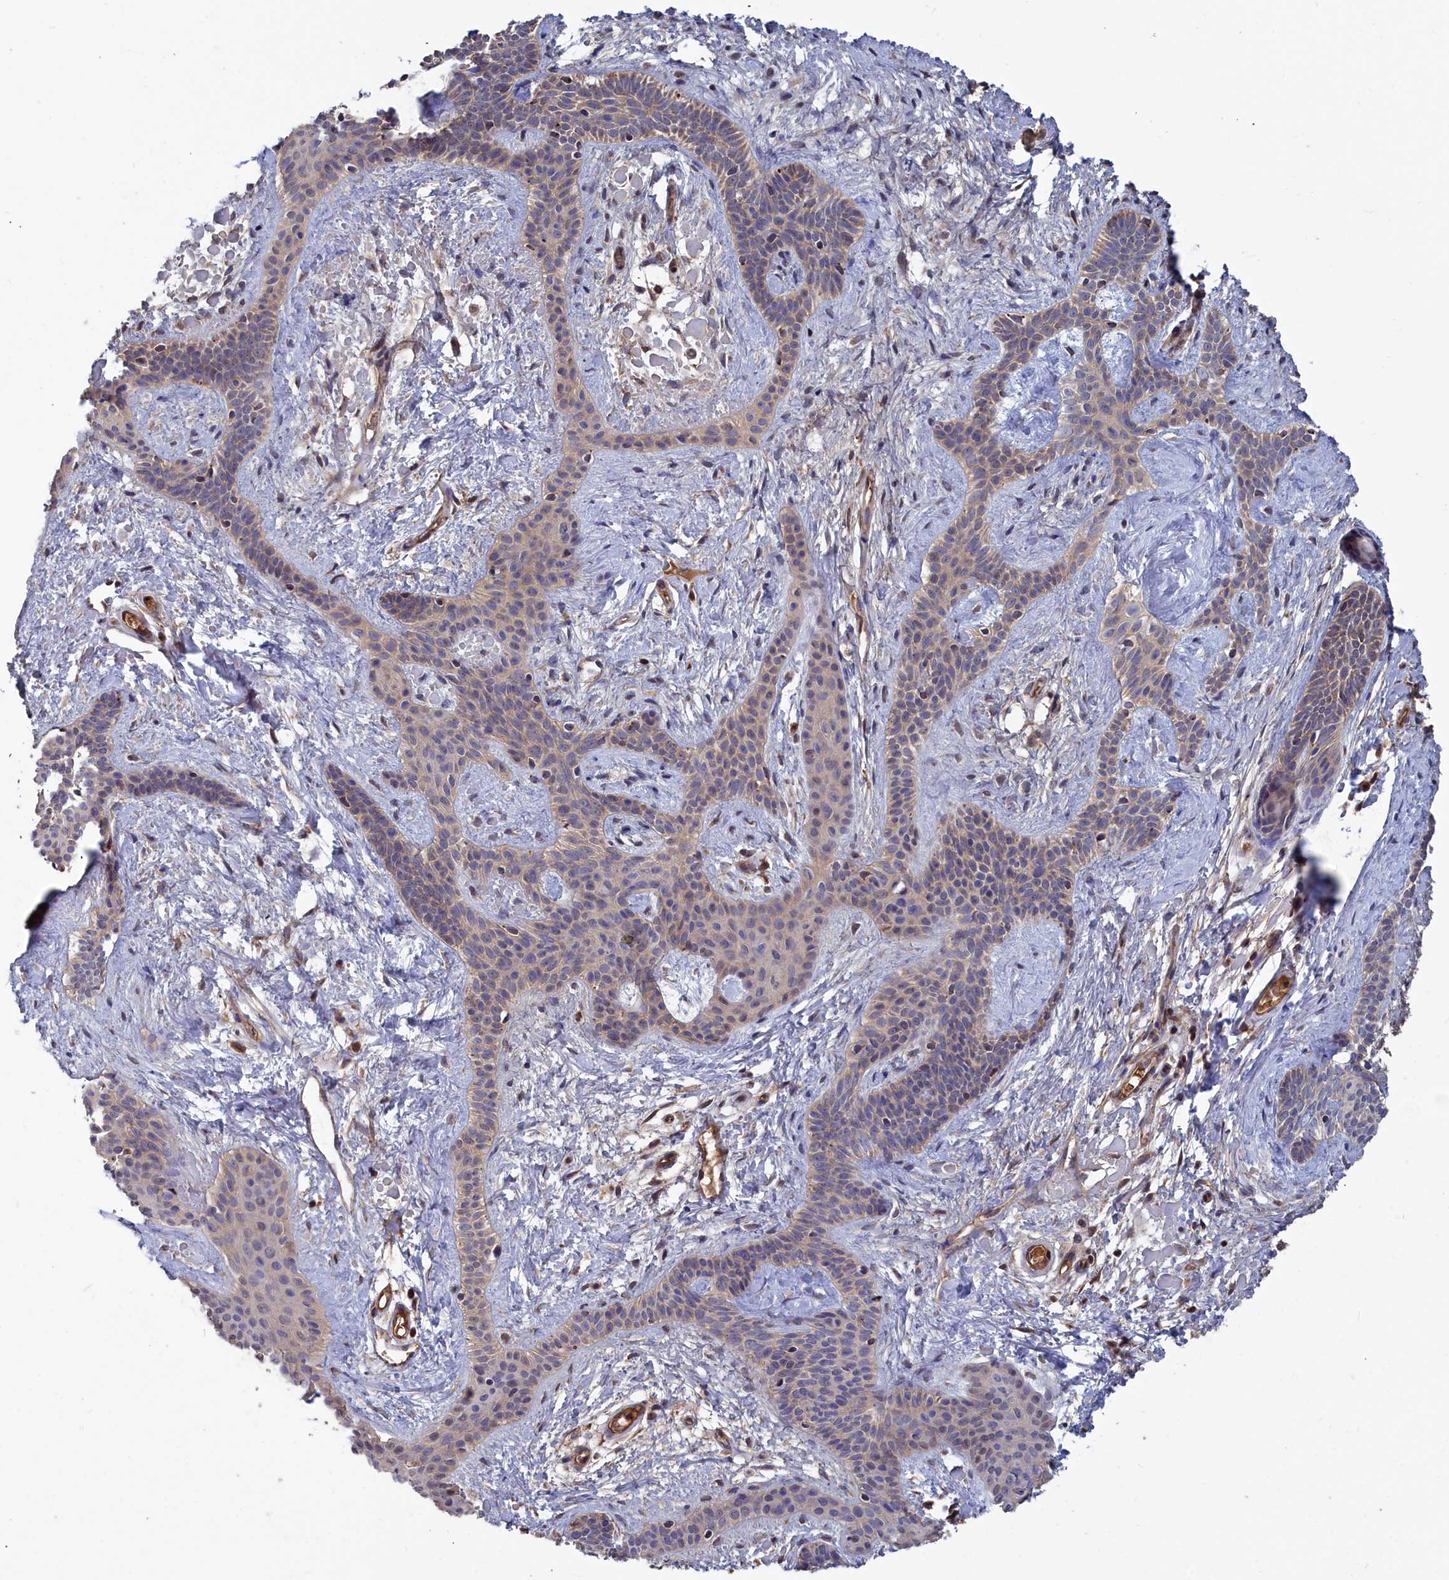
{"staining": {"intensity": "negative", "quantity": "none", "location": "none"}, "tissue": "skin cancer", "cell_type": "Tumor cells", "image_type": "cancer", "snomed": [{"axis": "morphology", "description": "Basal cell carcinoma"}, {"axis": "topography", "description": "Skin"}], "caption": "DAB immunohistochemical staining of human skin cancer (basal cell carcinoma) displays no significant expression in tumor cells.", "gene": "GFRA2", "patient": {"sex": "male", "age": 78}}